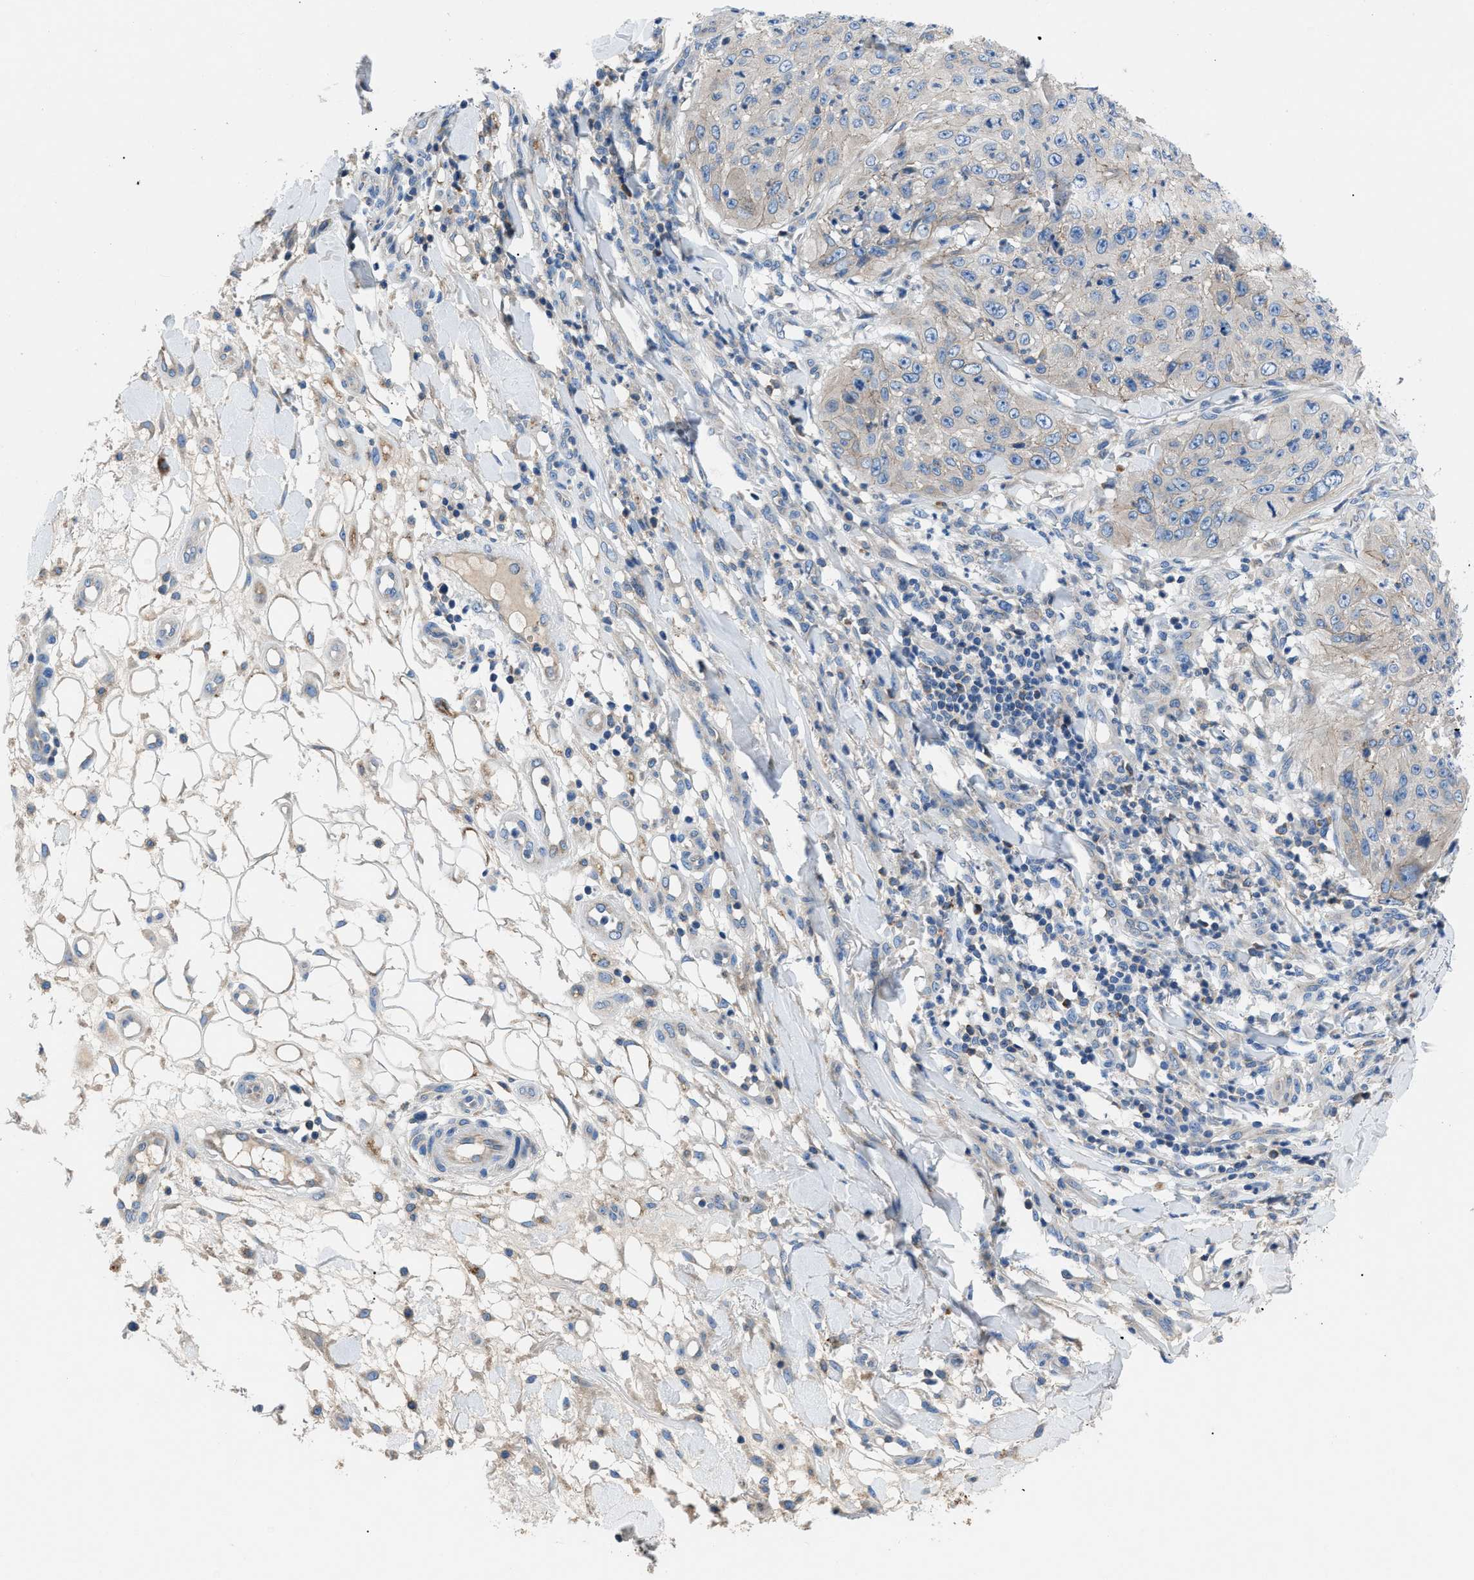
{"staining": {"intensity": "weak", "quantity": "<25%", "location": "cytoplasmic/membranous"}, "tissue": "skin cancer", "cell_type": "Tumor cells", "image_type": "cancer", "snomed": [{"axis": "morphology", "description": "Squamous cell carcinoma, NOS"}, {"axis": "topography", "description": "Skin"}], "caption": "Immunohistochemical staining of skin cancer (squamous cell carcinoma) exhibits no significant positivity in tumor cells.", "gene": "ZDHHC24", "patient": {"sex": "female", "age": 80}}